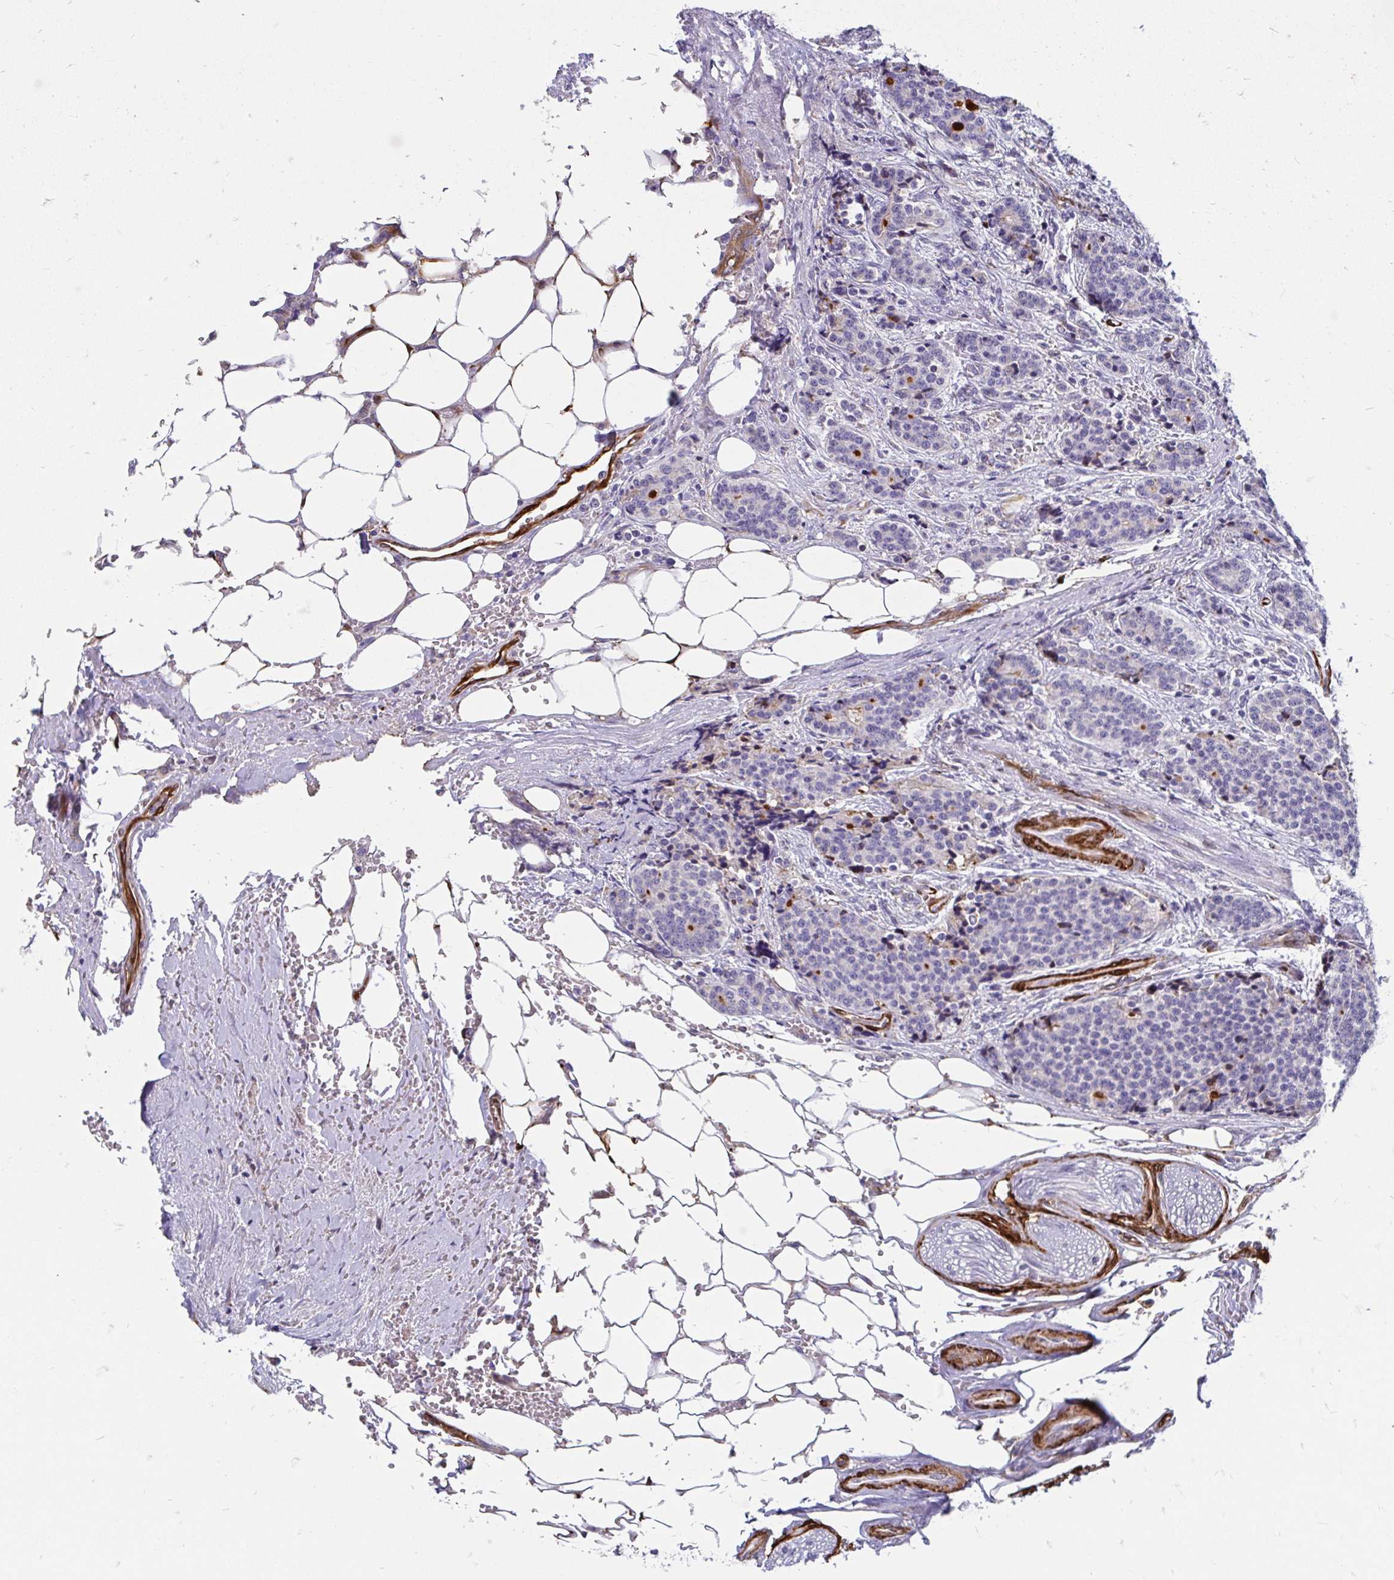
{"staining": {"intensity": "negative", "quantity": "none", "location": "none"}, "tissue": "carcinoid", "cell_type": "Tumor cells", "image_type": "cancer", "snomed": [{"axis": "morphology", "description": "Carcinoid, malignant, NOS"}, {"axis": "topography", "description": "Small intestine"}], "caption": "DAB (3,3'-diaminobenzidine) immunohistochemical staining of malignant carcinoid reveals no significant positivity in tumor cells.", "gene": "CDKL1", "patient": {"sex": "female", "age": 73}}